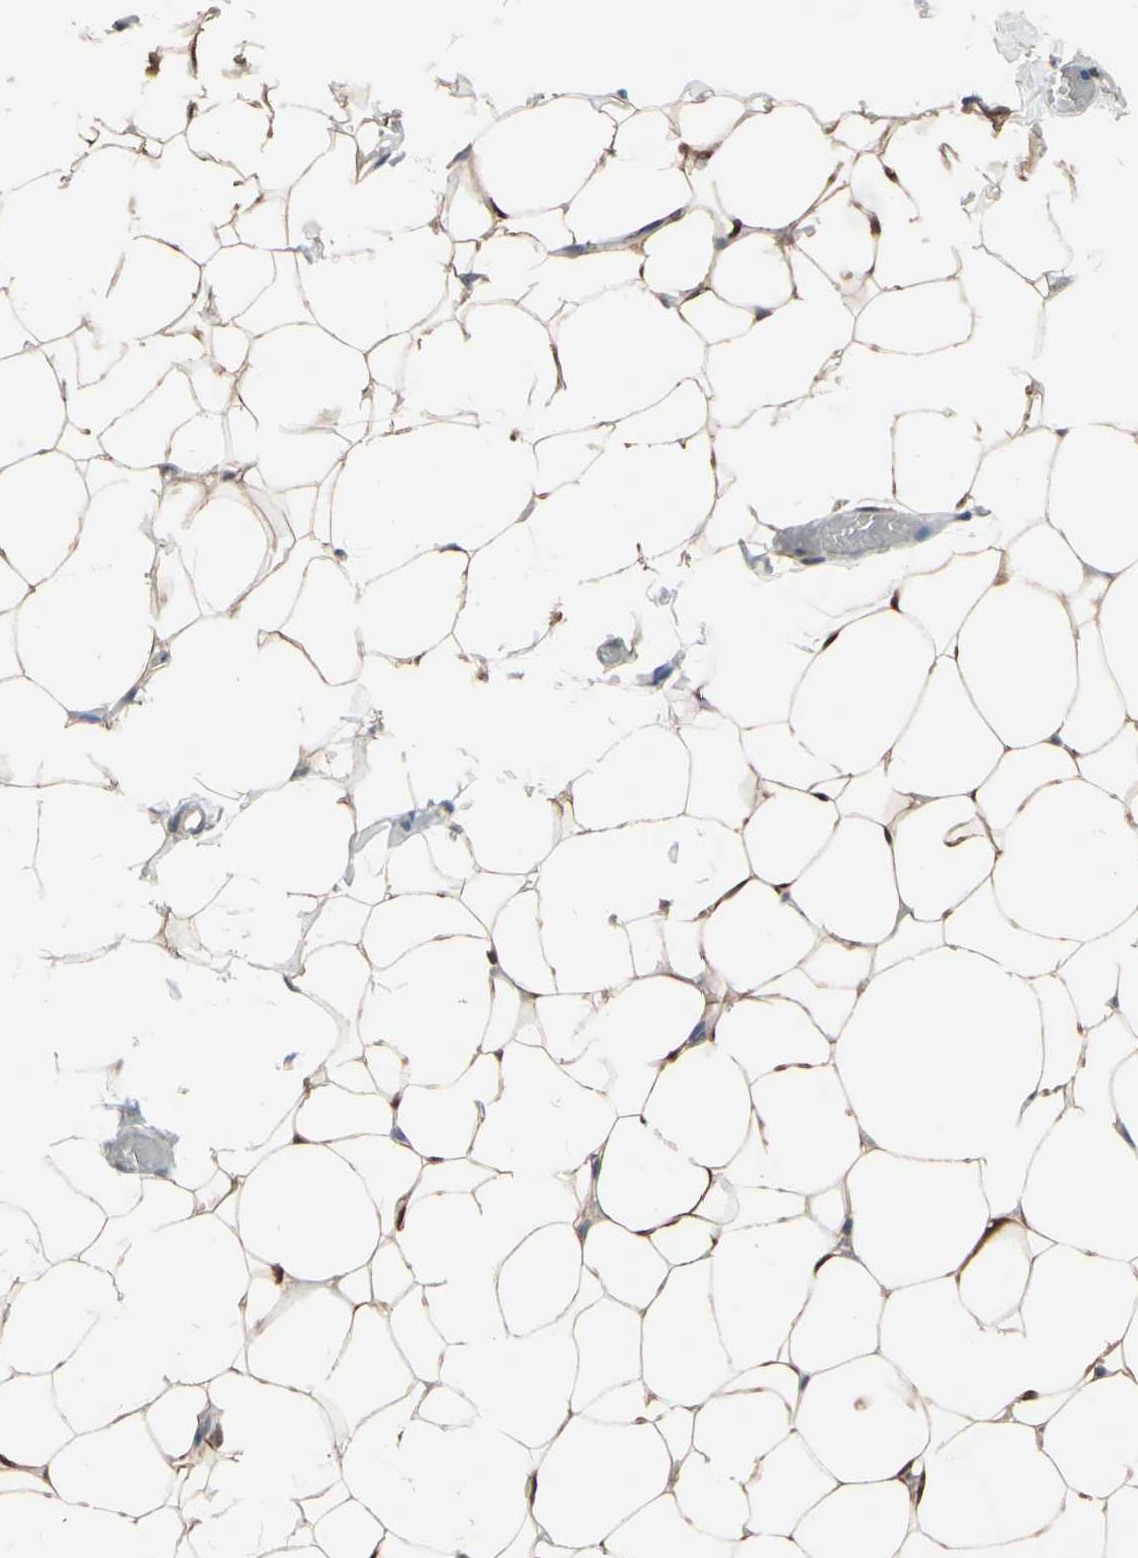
{"staining": {"intensity": "moderate", "quantity": ">75%", "location": "cytoplasmic/membranous,nuclear"}, "tissue": "adipose tissue", "cell_type": "Adipocytes", "image_type": "normal", "snomed": [{"axis": "morphology", "description": "Normal tissue, NOS"}, {"axis": "topography", "description": "Soft tissue"}], "caption": "A medium amount of moderate cytoplasmic/membranous,nuclear positivity is seen in approximately >75% of adipocytes in unremarkable adipose tissue. Using DAB (brown) and hematoxylin (blue) stains, captured at high magnification using brightfield microscopy.", "gene": "PRDX6", "patient": {"sex": "male", "age": 26}}